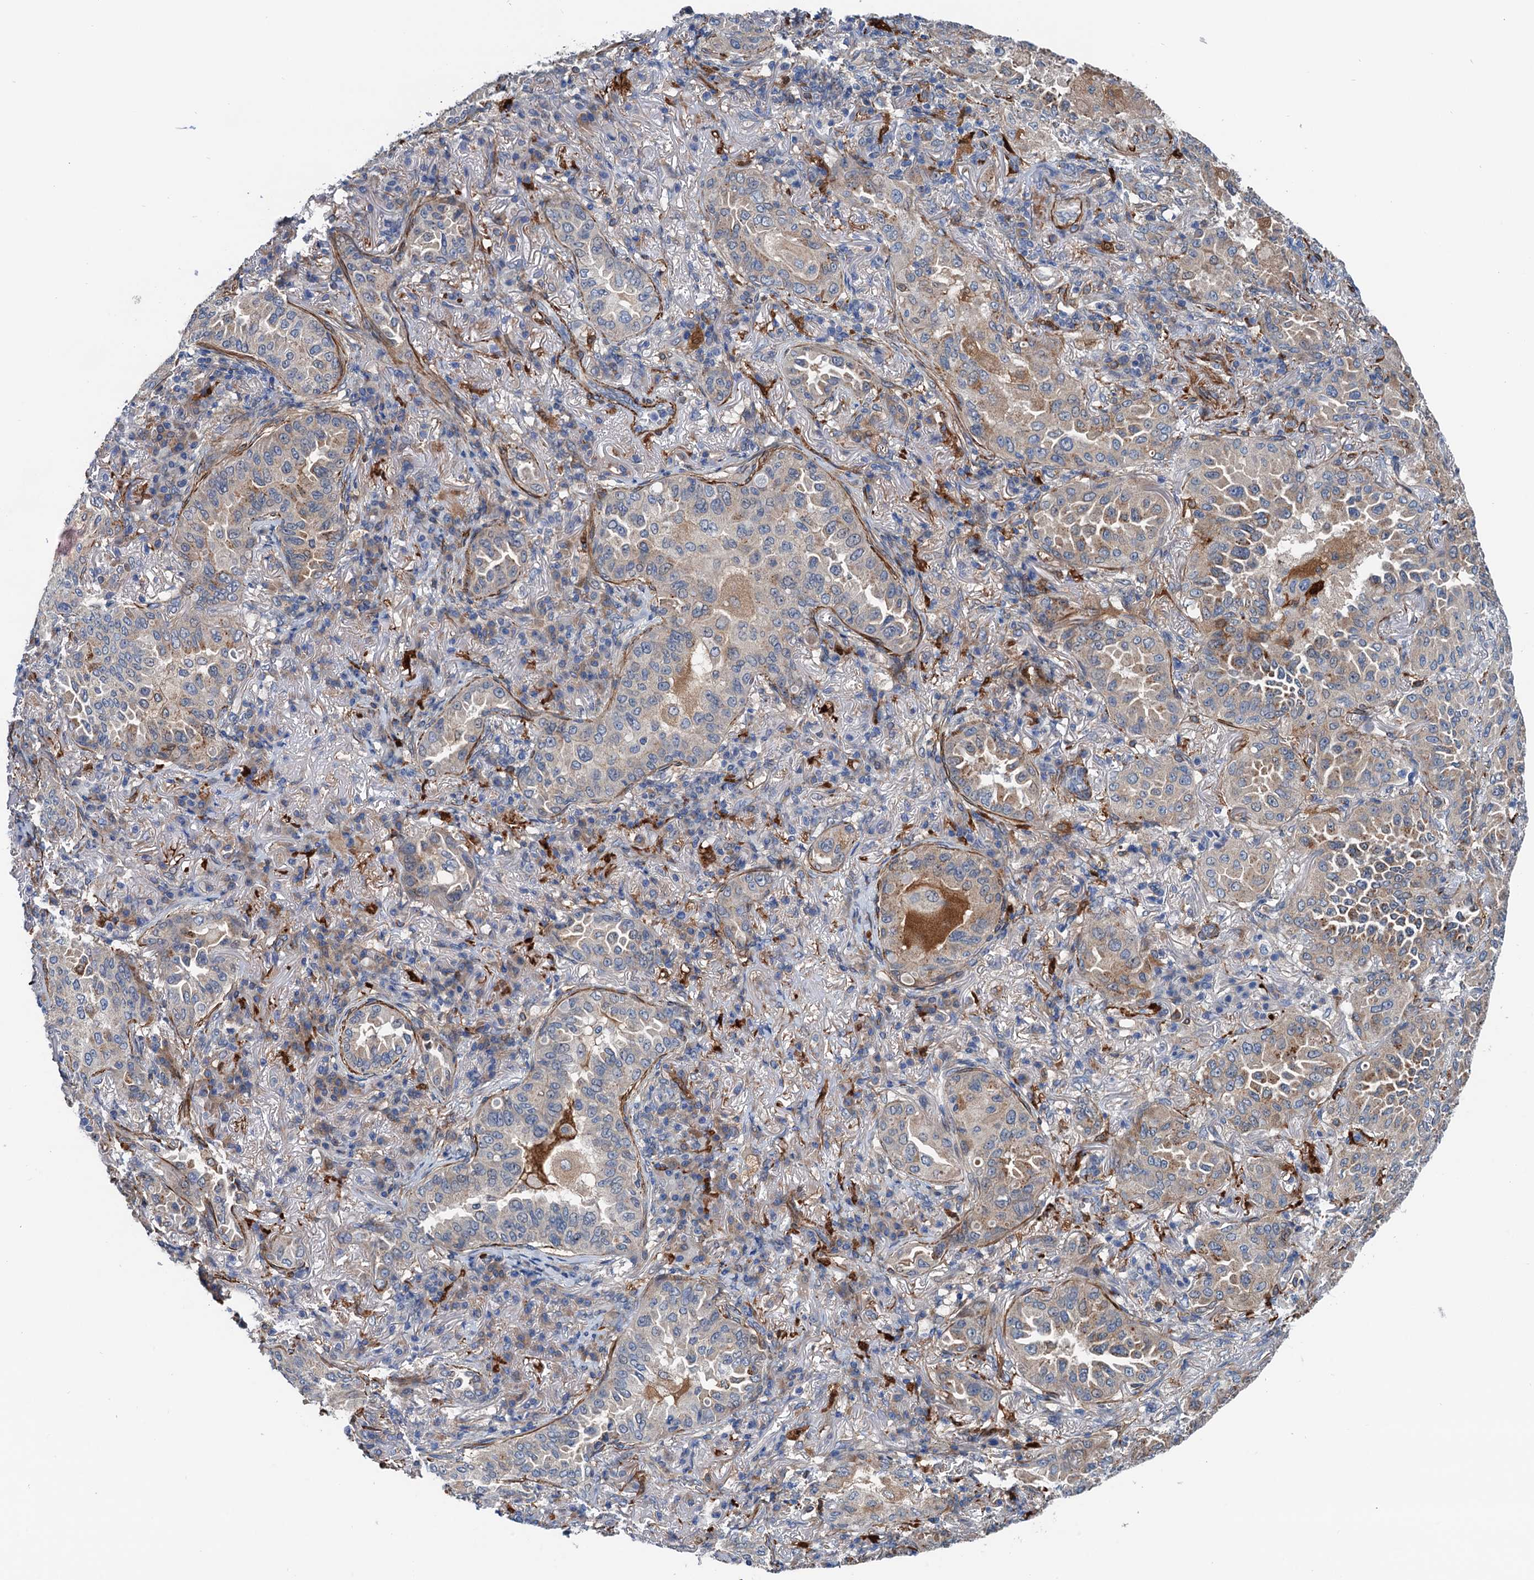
{"staining": {"intensity": "weak", "quantity": "<25%", "location": "cytoplasmic/membranous"}, "tissue": "lung cancer", "cell_type": "Tumor cells", "image_type": "cancer", "snomed": [{"axis": "morphology", "description": "Adenocarcinoma, NOS"}, {"axis": "topography", "description": "Lung"}], "caption": "Adenocarcinoma (lung) stained for a protein using IHC displays no expression tumor cells.", "gene": "CSTPP1", "patient": {"sex": "female", "age": 69}}